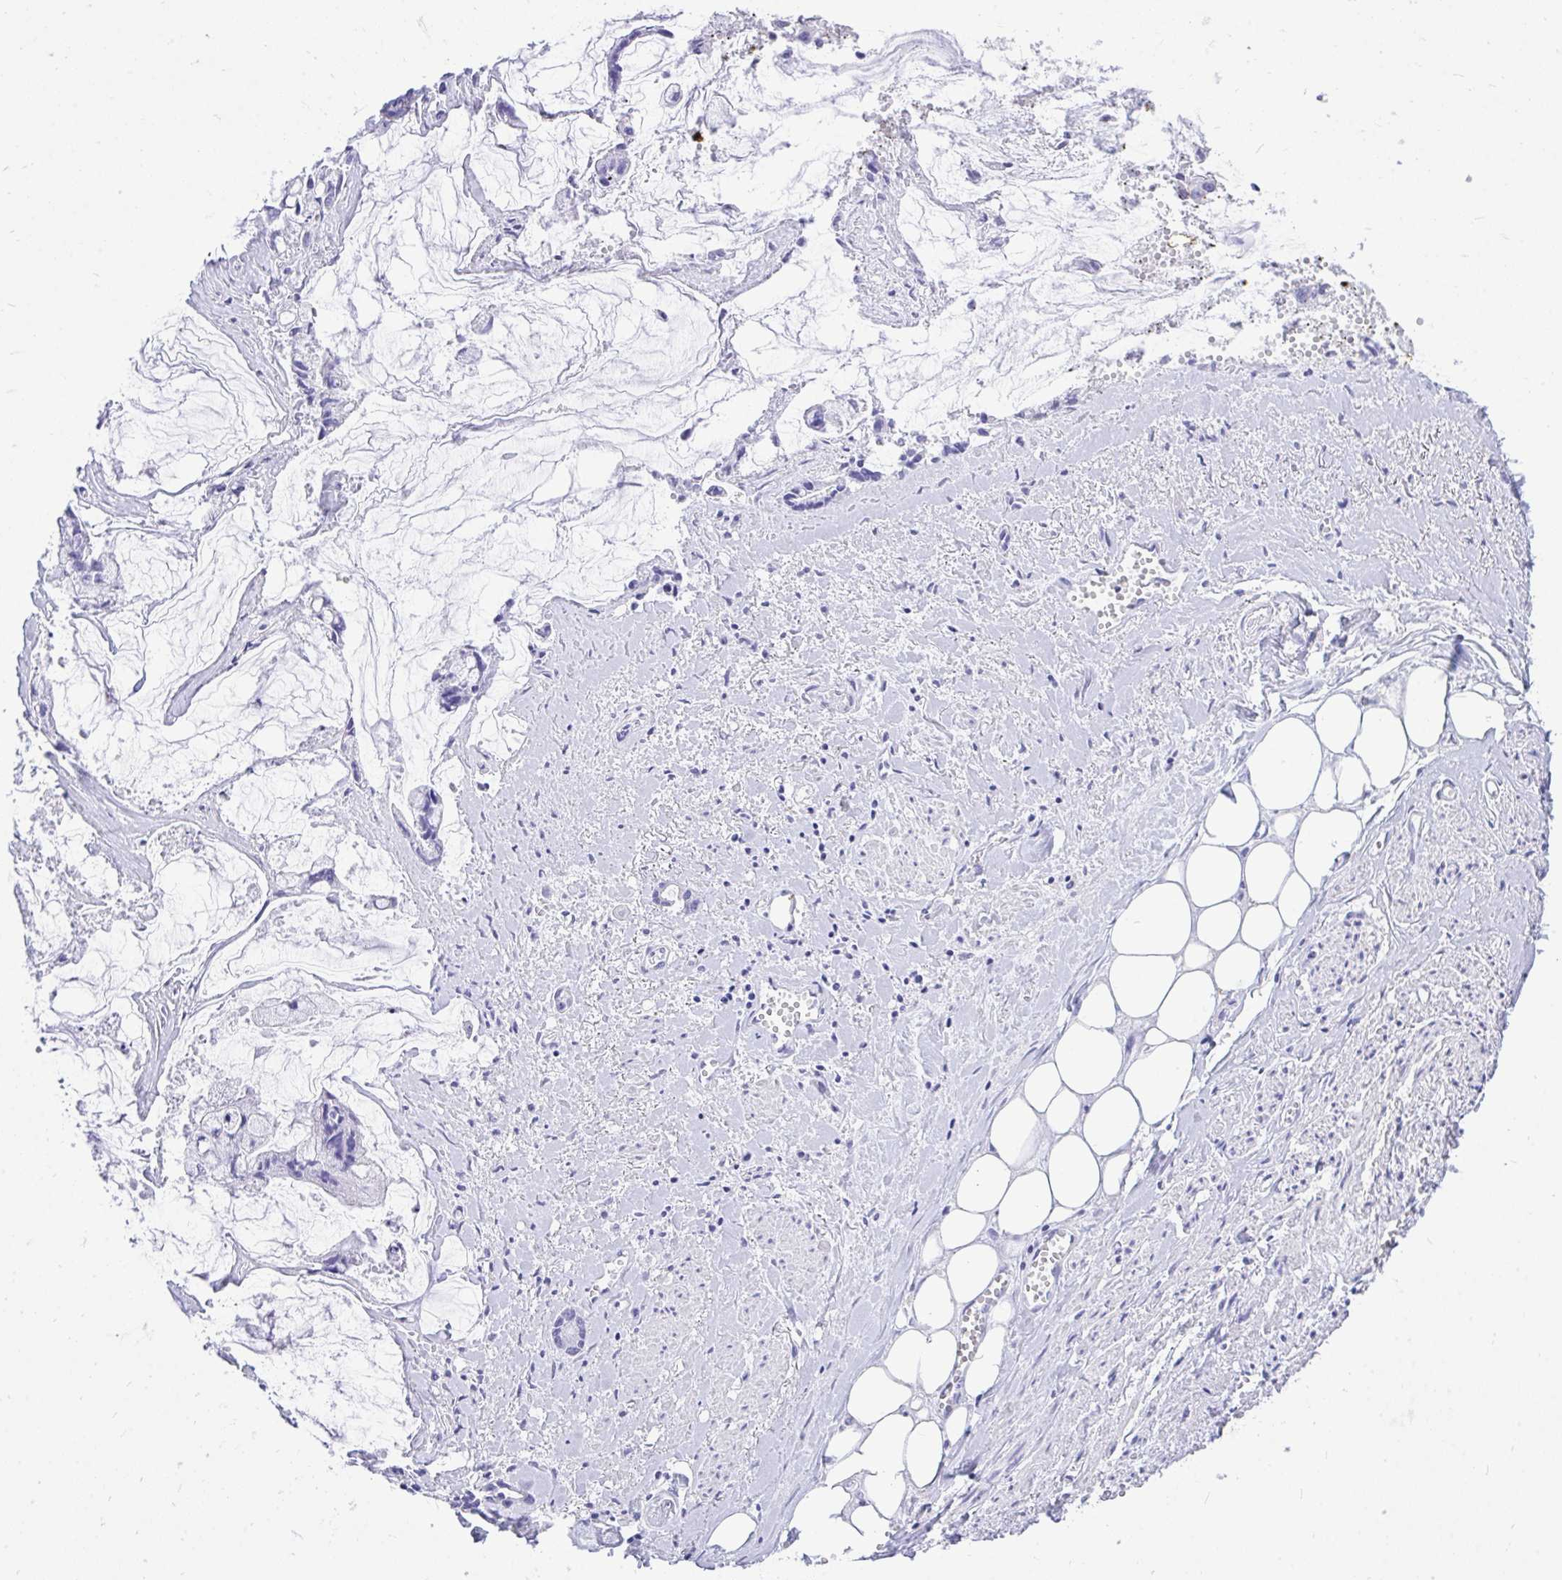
{"staining": {"intensity": "negative", "quantity": "none", "location": "none"}, "tissue": "ovarian cancer", "cell_type": "Tumor cells", "image_type": "cancer", "snomed": [{"axis": "morphology", "description": "Cystadenocarcinoma, mucinous, NOS"}, {"axis": "topography", "description": "Ovary"}], "caption": "A high-resolution image shows immunohistochemistry staining of mucinous cystadenocarcinoma (ovarian), which shows no significant positivity in tumor cells.", "gene": "MON1A", "patient": {"sex": "female", "age": 90}}